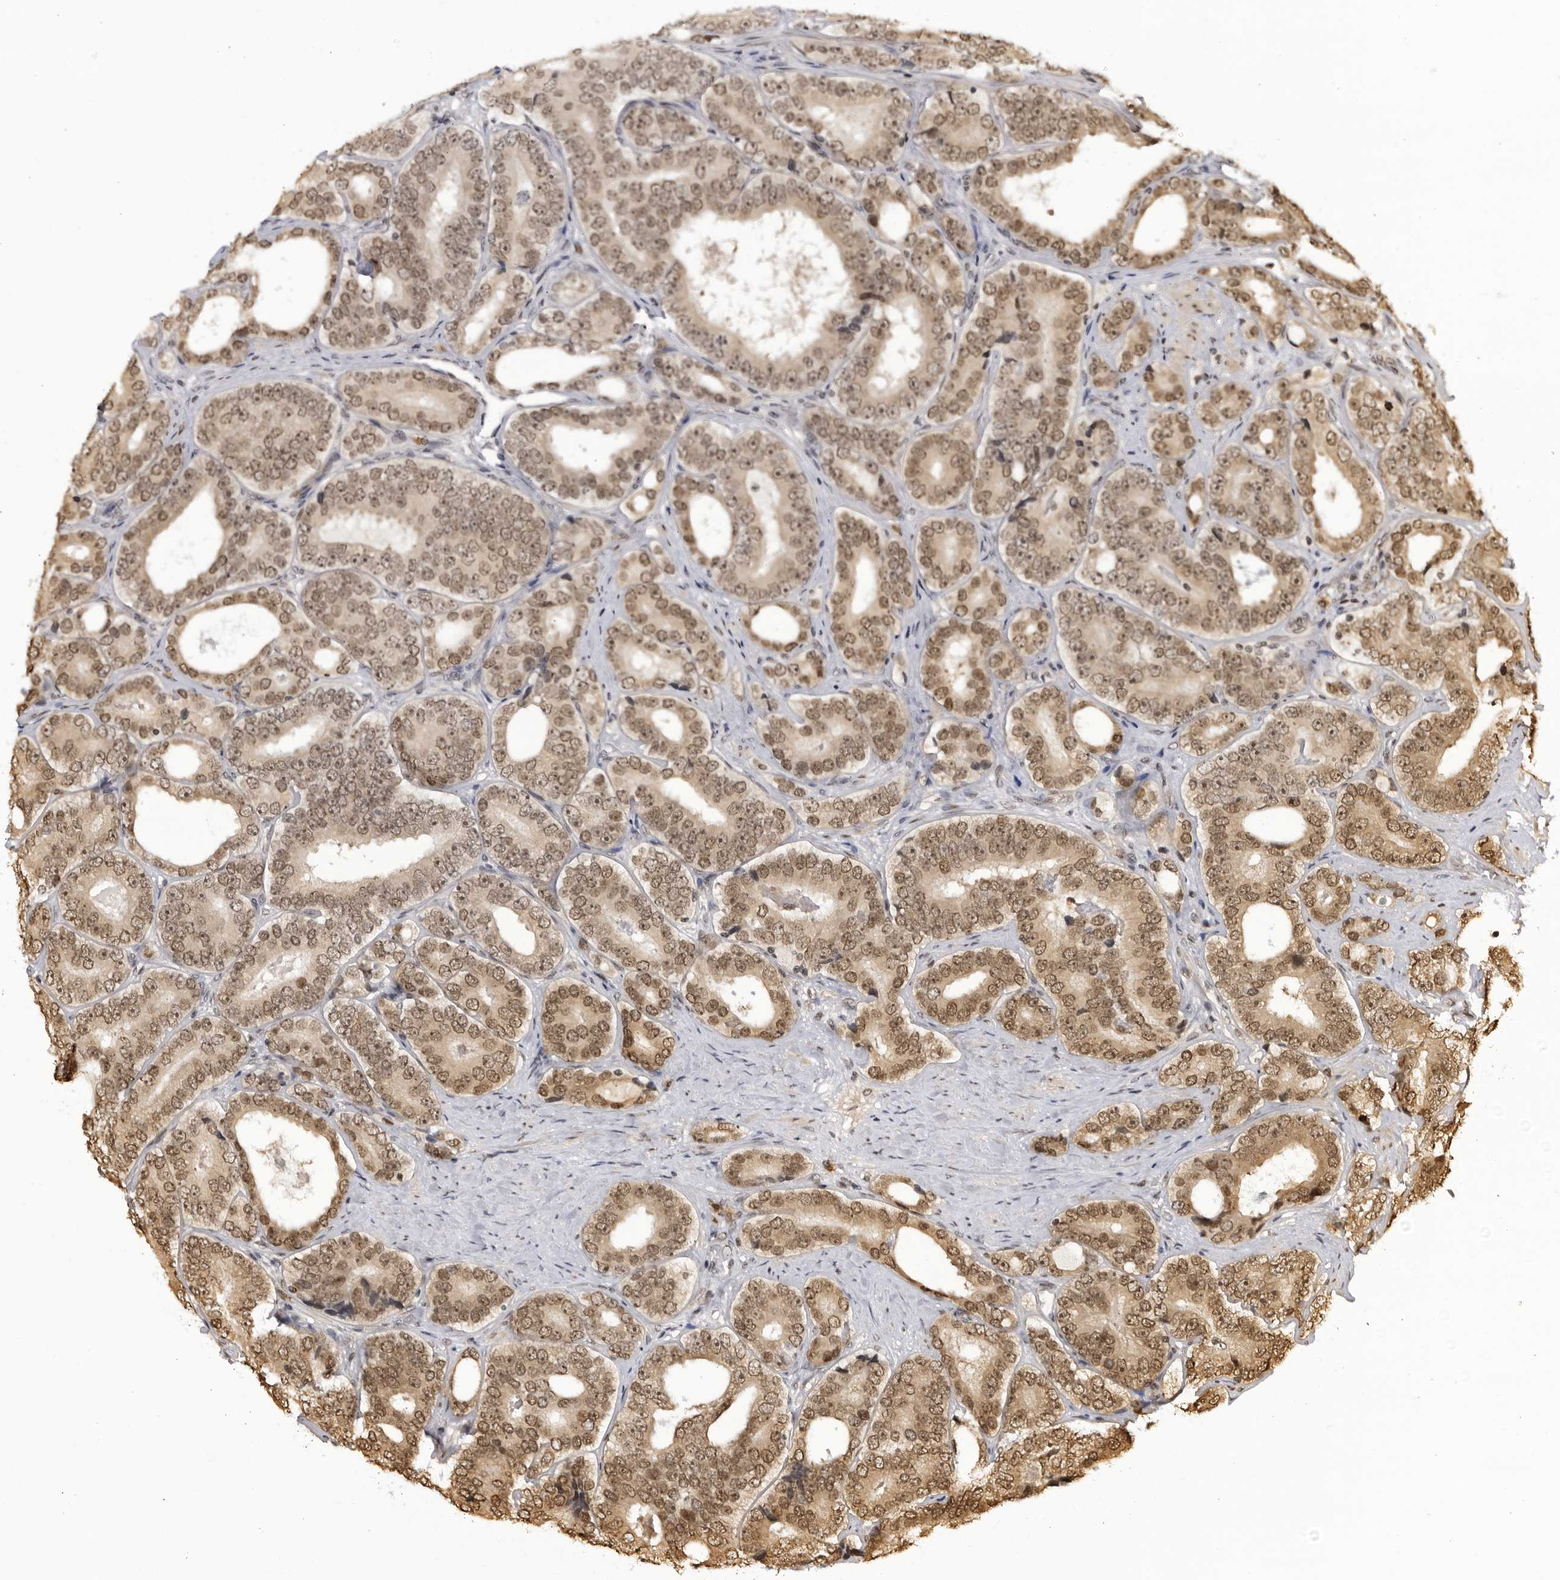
{"staining": {"intensity": "moderate", "quantity": ">75%", "location": "cytoplasmic/membranous,nuclear"}, "tissue": "prostate cancer", "cell_type": "Tumor cells", "image_type": "cancer", "snomed": [{"axis": "morphology", "description": "Adenocarcinoma, High grade"}, {"axis": "topography", "description": "Prostate"}], "caption": "This is a photomicrograph of immunohistochemistry staining of prostate cancer, which shows moderate expression in the cytoplasmic/membranous and nuclear of tumor cells.", "gene": "RASGEF1C", "patient": {"sex": "male", "age": 56}}